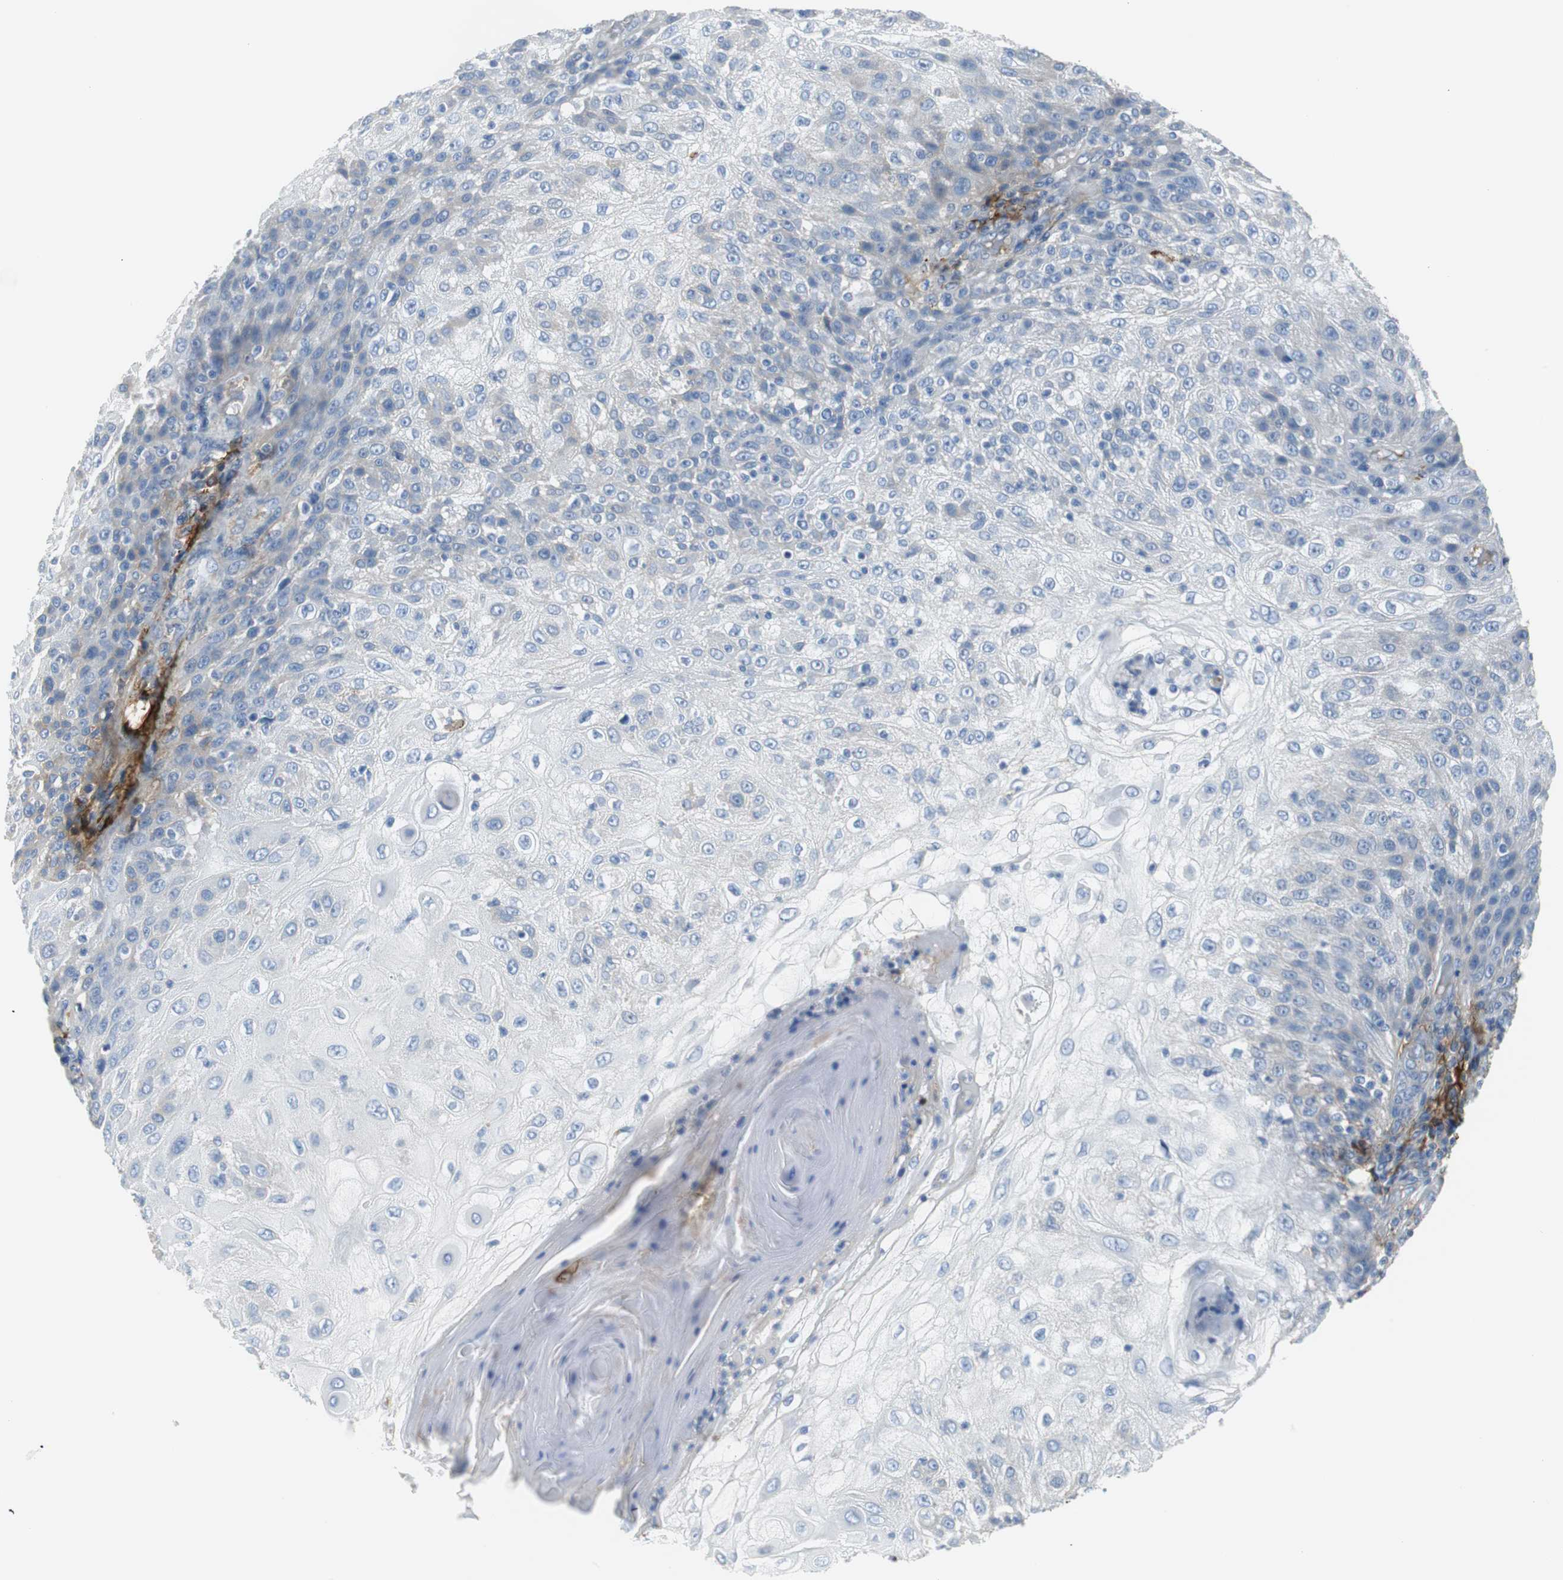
{"staining": {"intensity": "moderate", "quantity": "<25%", "location": "cytoplasmic/membranous"}, "tissue": "skin cancer", "cell_type": "Tumor cells", "image_type": "cancer", "snomed": [{"axis": "morphology", "description": "Normal tissue, NOS"}, {"axis": "morphology", "description": "Squamous cell carcinoma, NOS"}, {"axis": "topography", "description": "Skin"}], "caption": "A histopathology image of squamous cell carcinoma (skin) stained for a protein displays moderate cytoplasmic/membranous brown staining in tumor cells.", "gene": "APCS", "patient": {"sex": "female", "age": 83}}